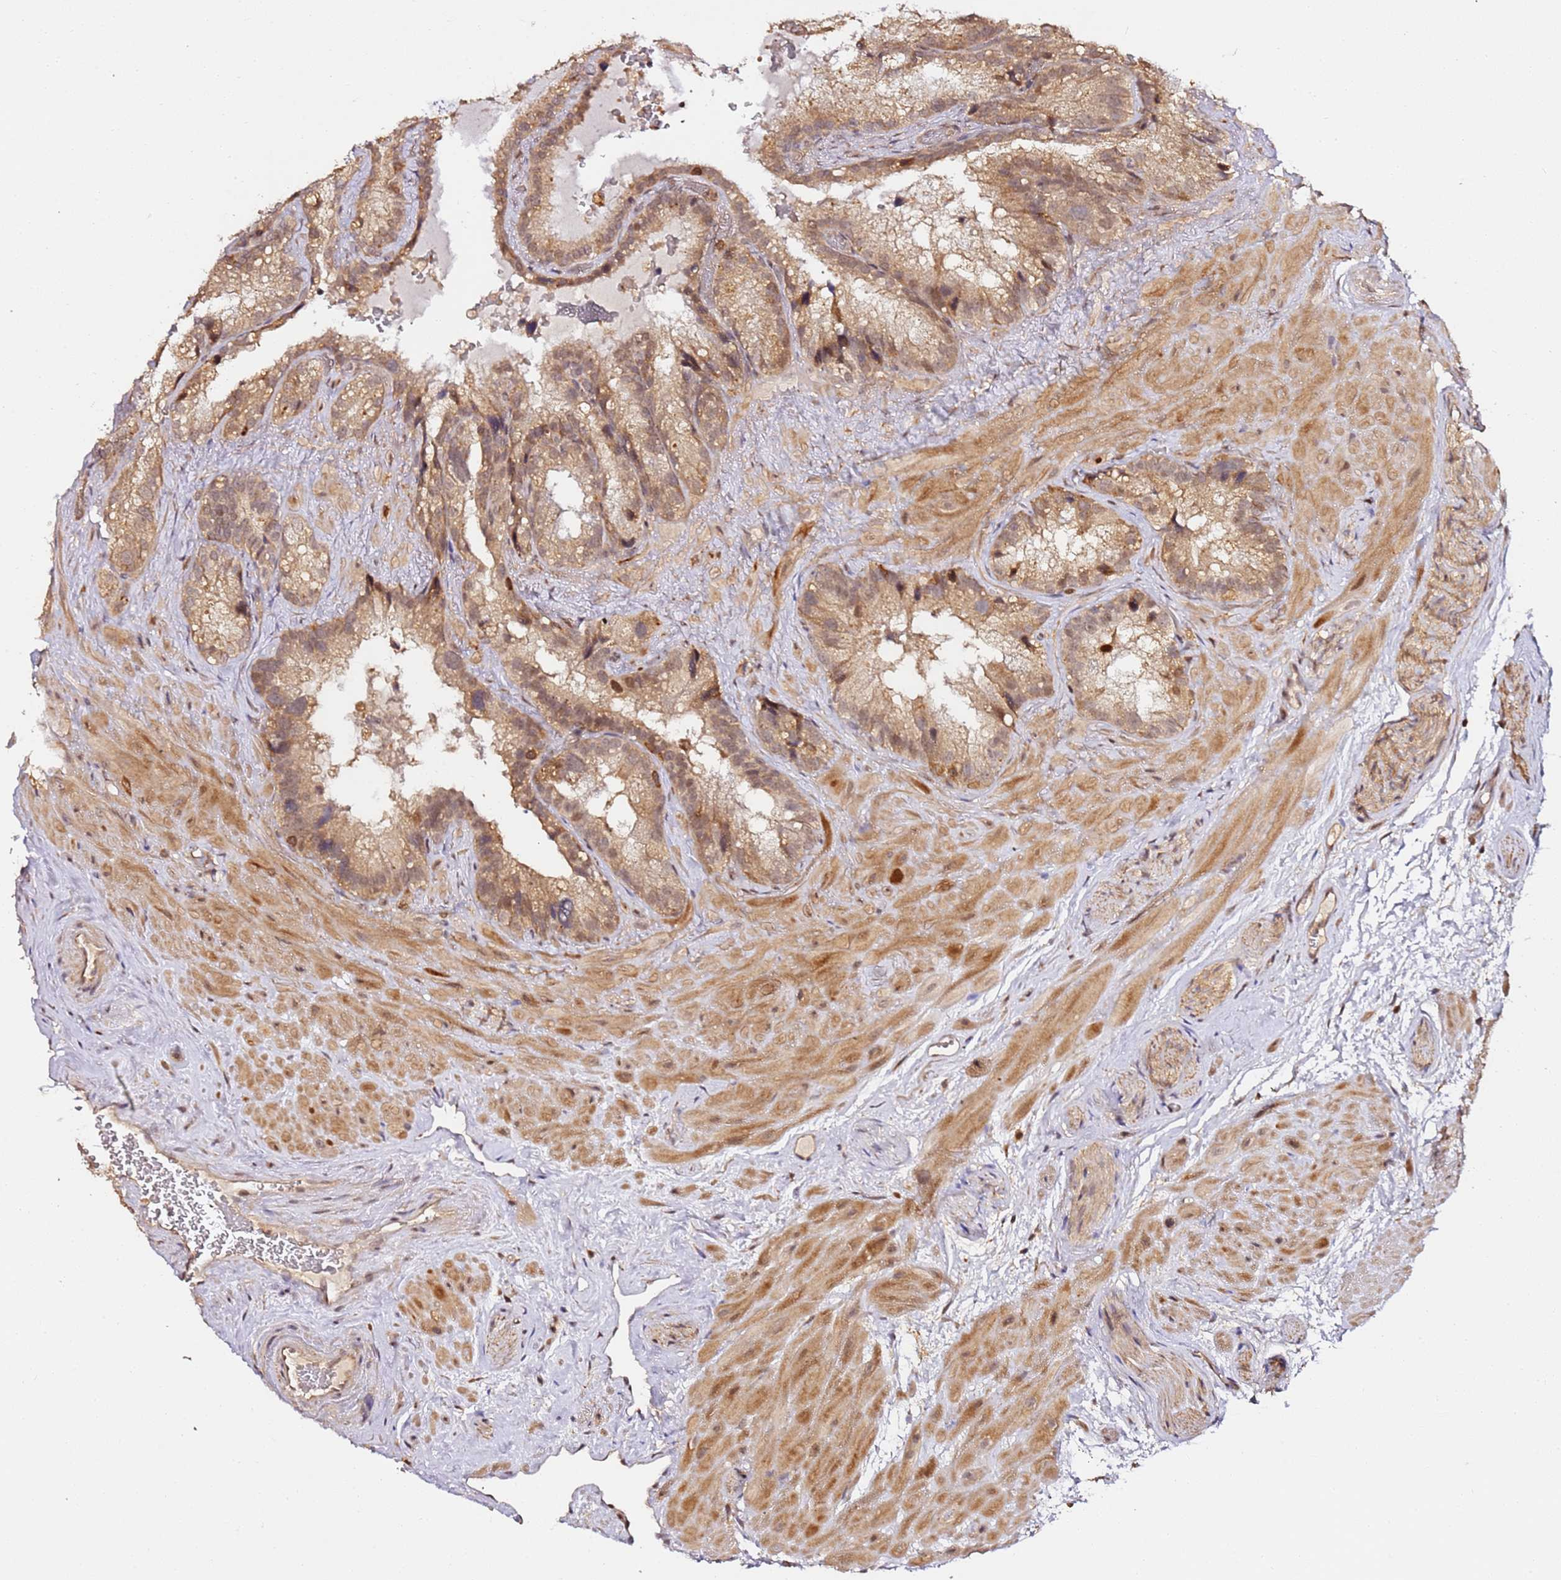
{"staining": {"intensity": "moderate", "quantity": "25%-75%", "location": "cytoplasmic/membranous,nuclear"}, "tissue": "seminal vesicle", "cell_type": "Glandular cells", "image_type": "normal", "snomed": [{"axis": "morphology", "description": "Normal tissue, NOS"}, {"axis": "topography", "description": "Prostate"}, {"axis": "topography", "description": "Seminal veicle"}], "caption": "Seminal vesicle stained with immunohistochemistry shows moderate cytoplasmic/membranous,nuclear staining in about 25%-75% of glandular cells. The staining was performed using DAB, with brown indicating positive protein expression. Nuclei are stained blue with hematoxylin.", "gene": "OR5V1", "patient": {"sex": "male", "age": 68}}